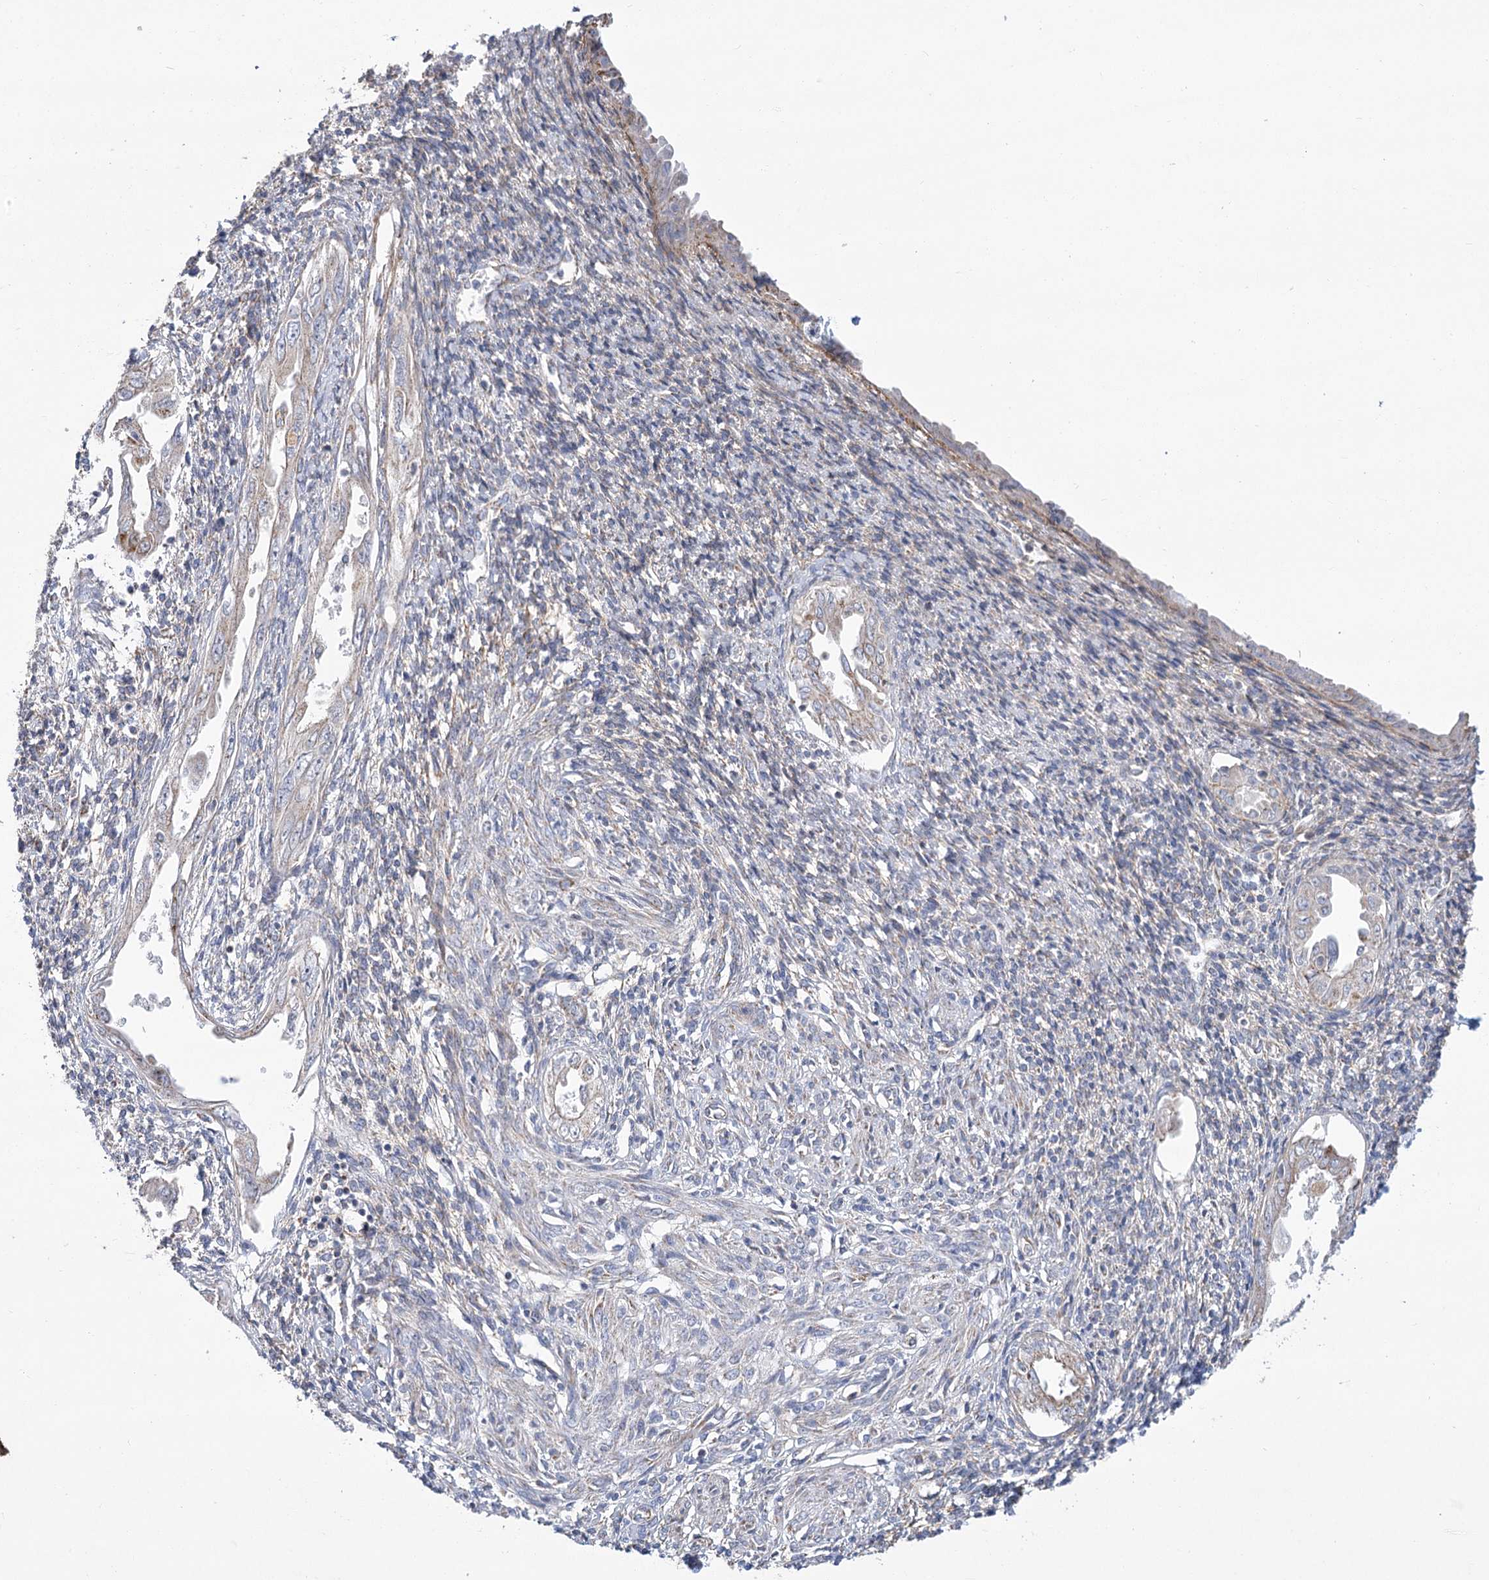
{"staining": {"intensity": "negative", "quantity": "none", "location": "none"}, "tissue": "endometrium", "cell_type": "Cells in endometrial stroma", "image_type": "normal", "snomed": [{"axis": "morphology", "description": "Normal tissue, NOS"}, {"axis": "topography", "description": "Endometrium"}], "caption": "This is an IHC image of unremarkable human endometrium. There is no expression in cells in endometrial stroma.", "gene": "SNX7", "patient": {"sex": "female", "age": 66}}